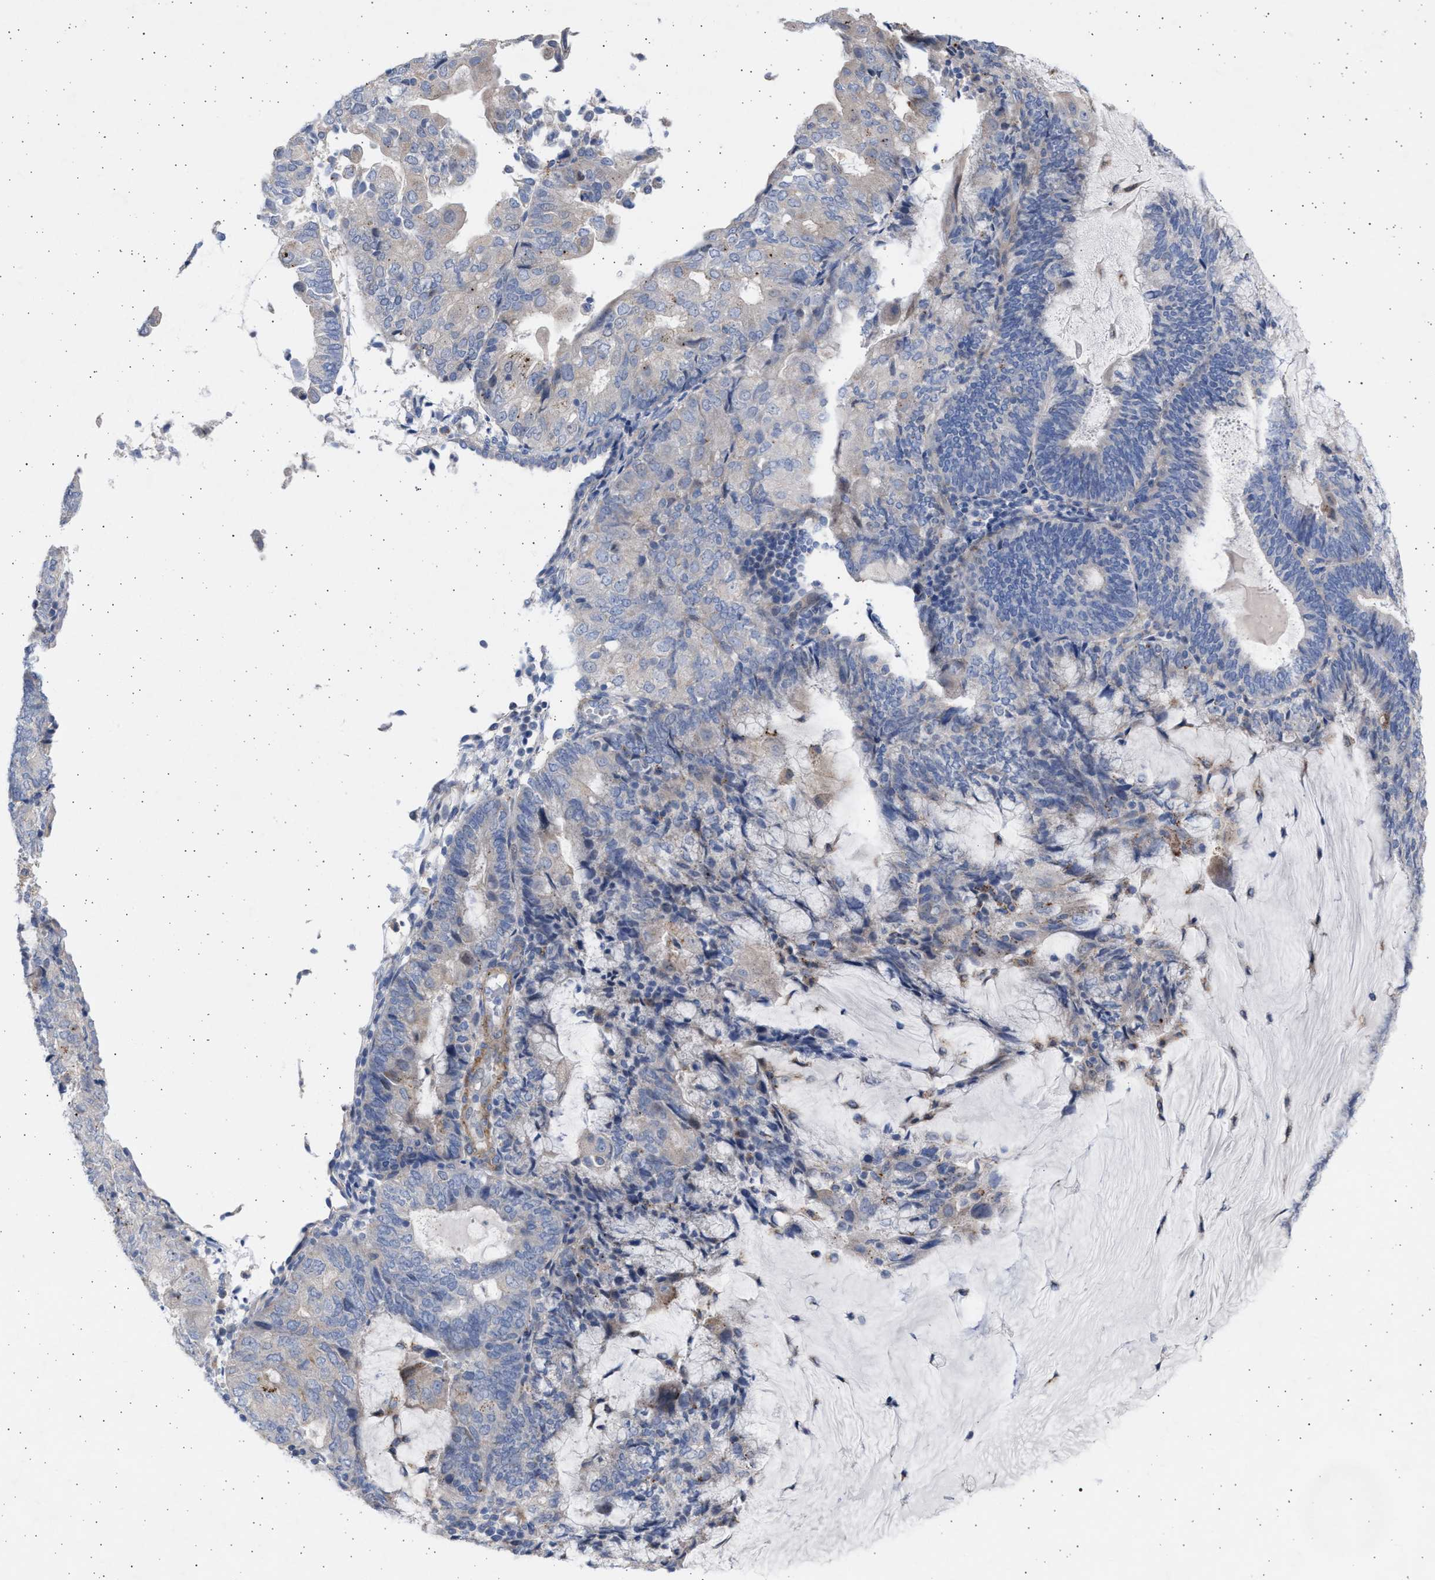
{"staining": {"intensity": "negative", "quantity": "none", "location": "none"}, "tissue": "endometrial cancer", "cell_type": "Tumor cells", "image_type": "cancer", "snomed": [{"axis": "morphology", "description": "Adenocarcinoma, NOS"}, {"axis": "topography", "description": "Endometrium"}], "caption": "A high-resolution micrograph shows immunohistochemistry (IHC) staining of endometrial adenocarcinoma, which exhibits no significant expression in tumor cells. Brightfield microscopy of IHC stained with DAB (3,3'-diaminobenzidine) (brown) and hematoxylin (blue), captured at high magnification.", "gene": "NBR1", "patient": {"sex": "female", "age": 81}}